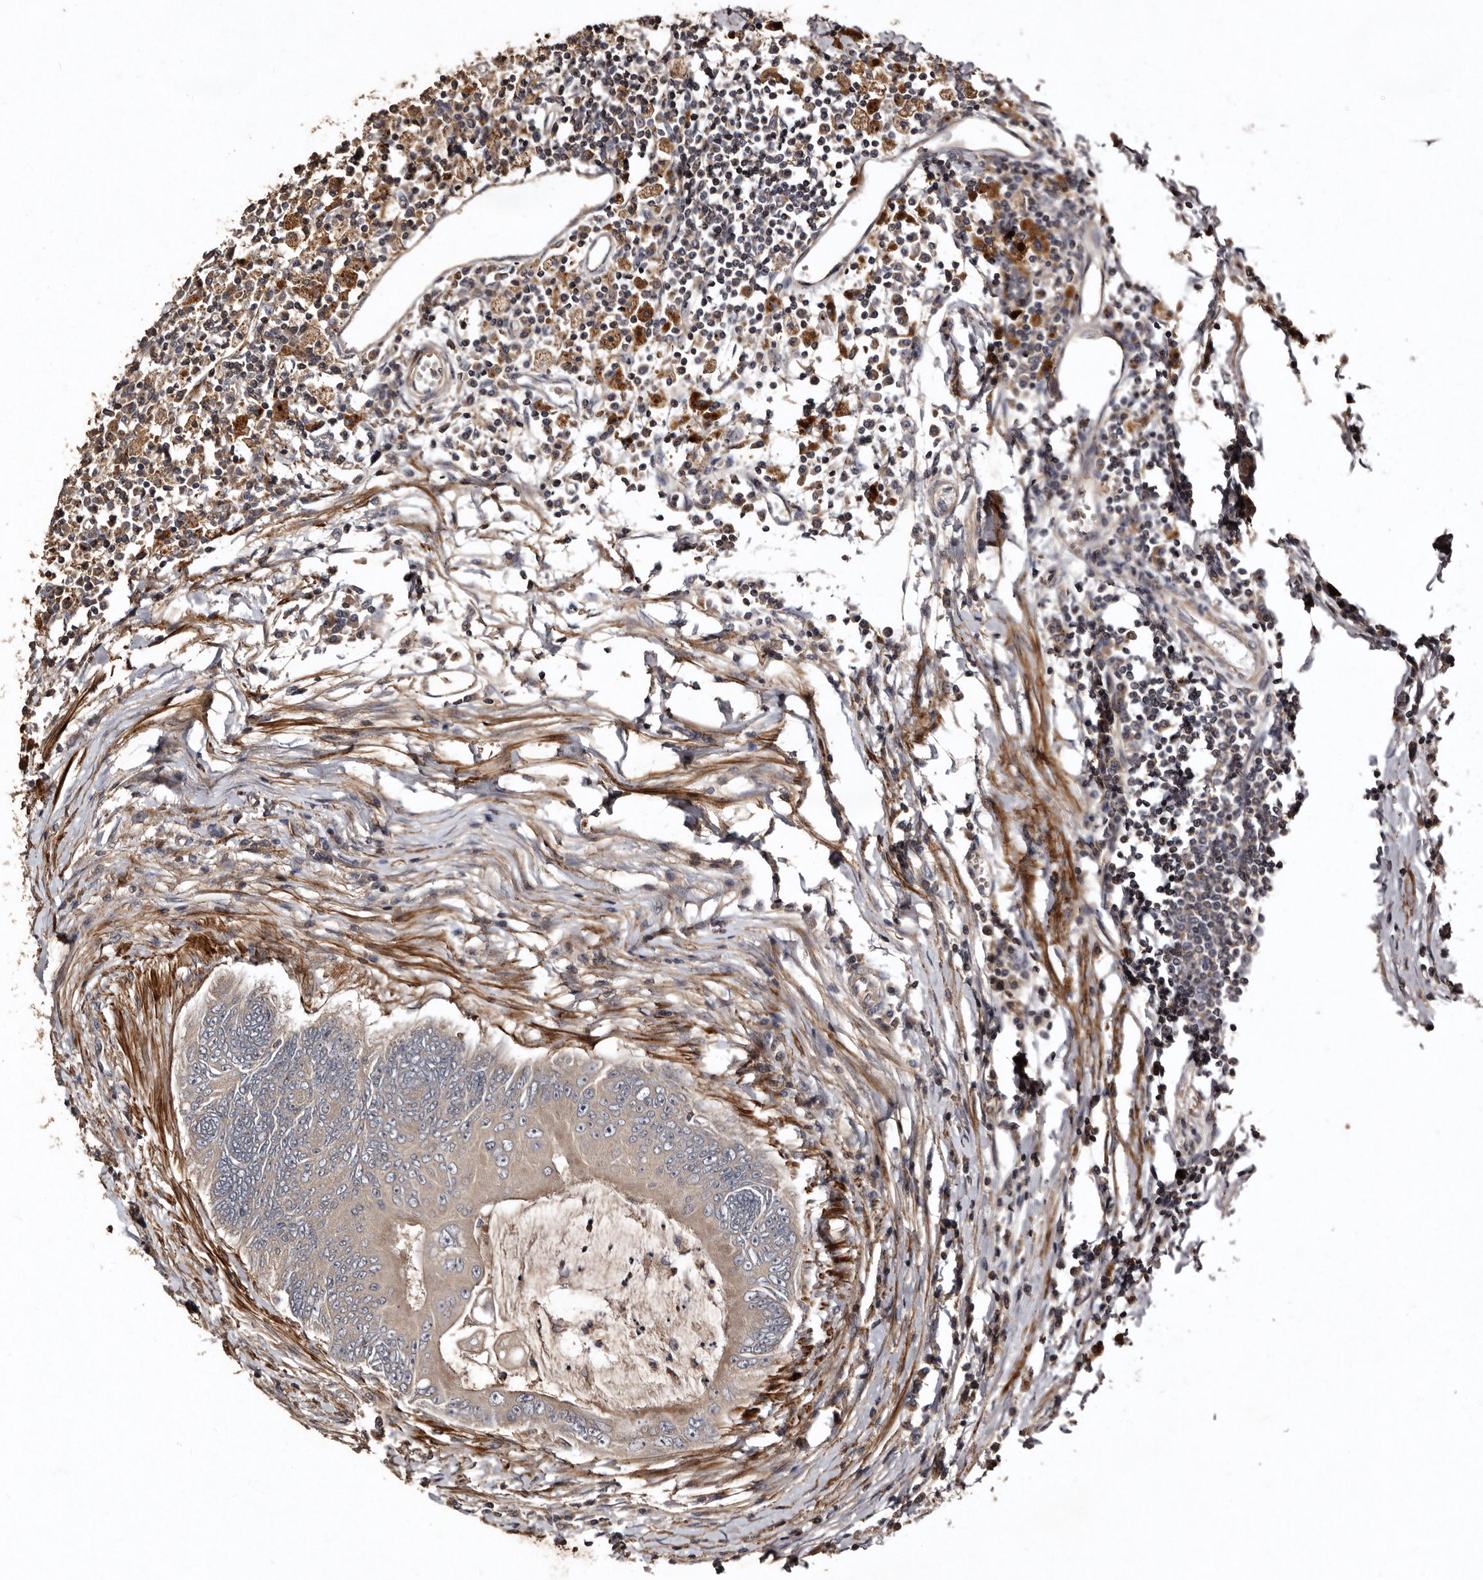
{"staining": {"intensity": "weak", "quantity": "<25%", "location": "cytoplasmic/membranous"}, "tissue": "colorectal cancer", "cell_type": "Tumor cells", "image_type": "cancer", "snomed": [{"axis": "morphology", "description": "Adenoma, NOS"}, {"axis": "morphology", "description": "Adenocarcinoma, NOS"}, {"axis": "topography", "description": "Colon"}], "caption": "The image displays no significant staining in tumor cells of adenocarcinoma (colorectal).", "gene": "PRKD3", "patient": {"sex": "male", "age": 79}}